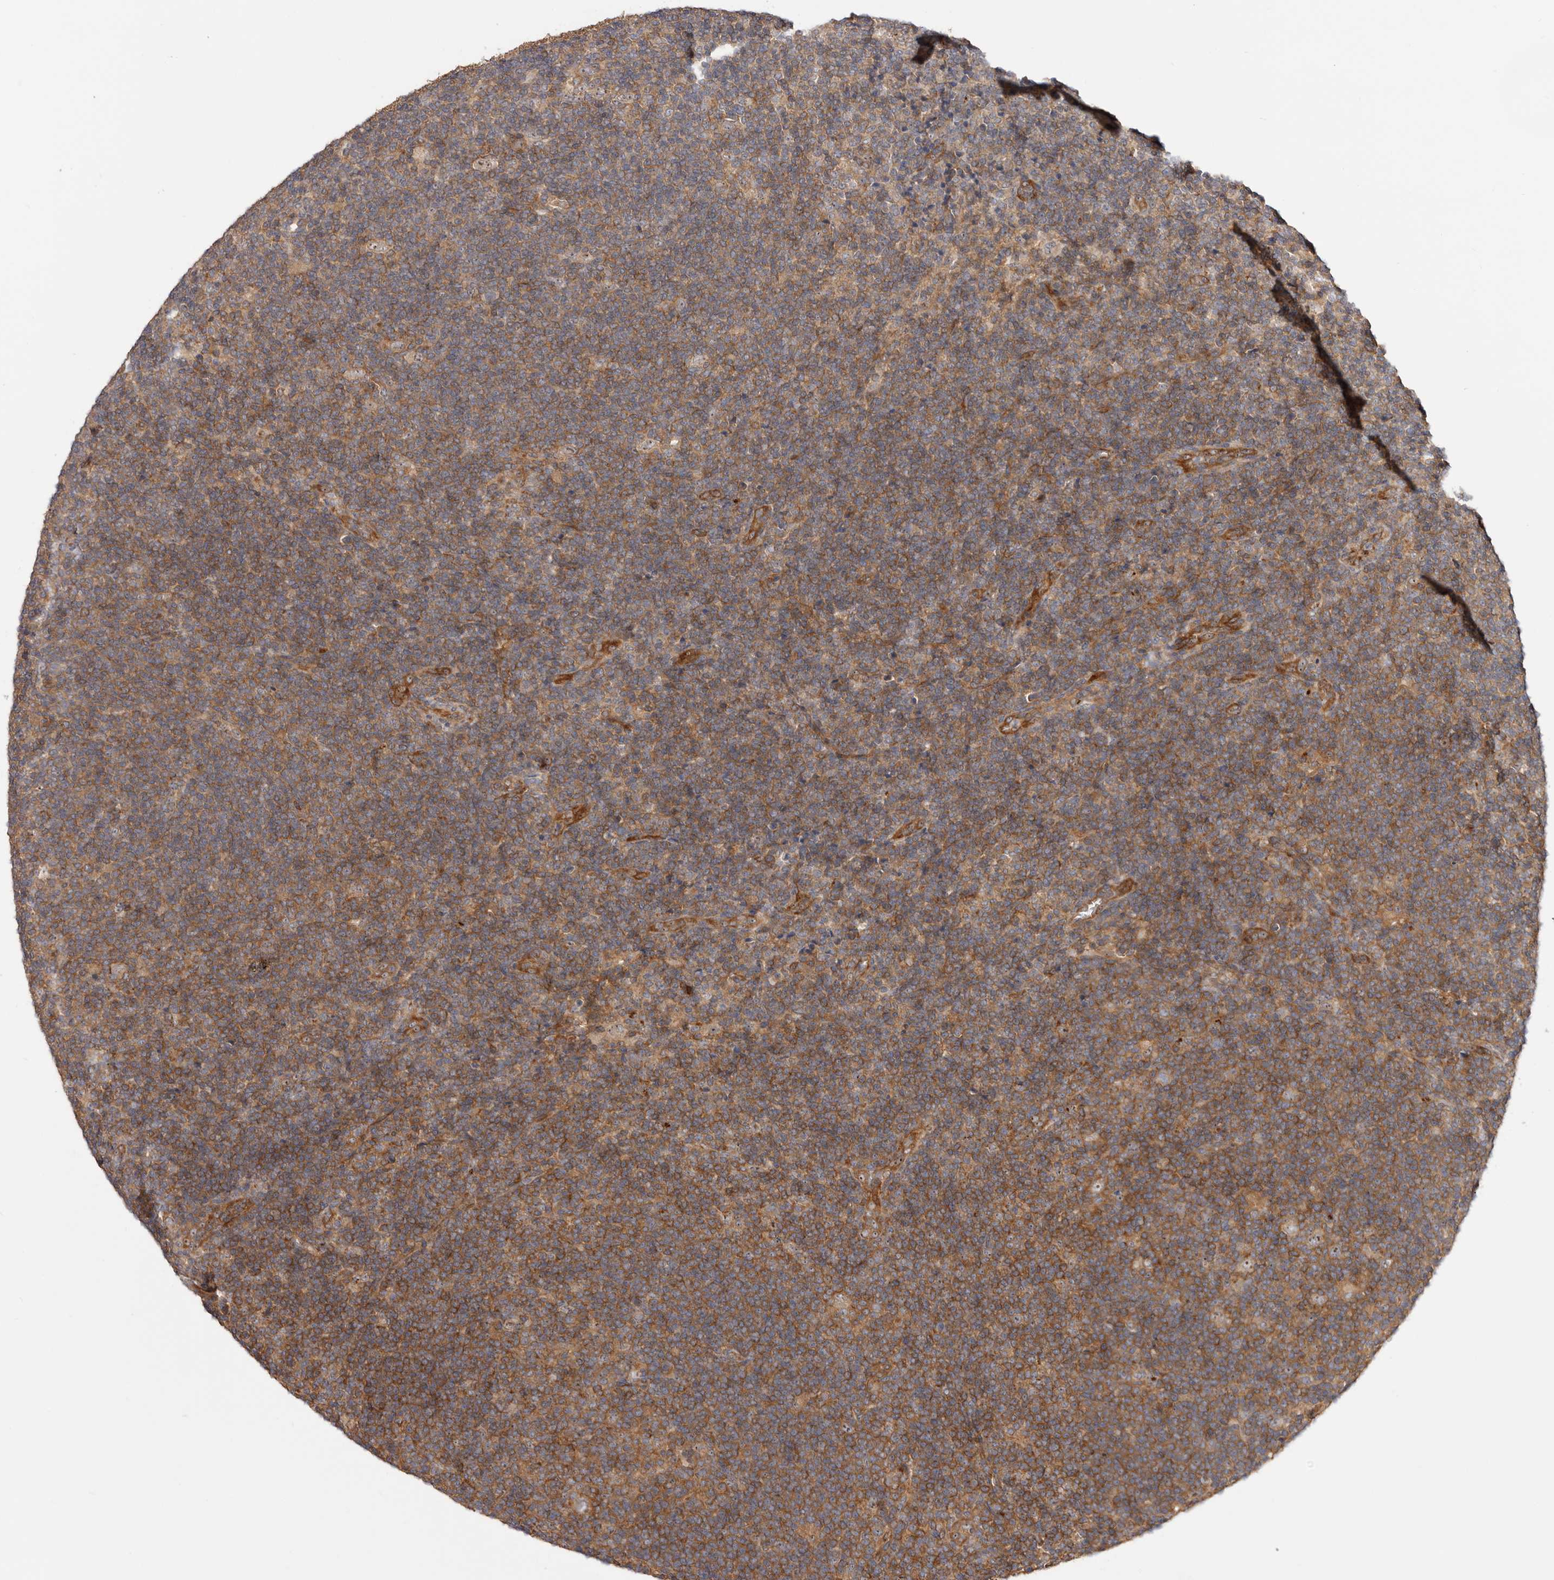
{"staining": {"intensity": "moderate", "quantity": ">75%", "location": "nuclear"}, "tissue": "lymphoma", "cell_type": "Tumor cells", "image_type": "cancer", "snomed": [{"axis": "morphology", "description": "Hodgkin's disease, NOS"}, {"axis": "topography", "description": "Lymph node"}], "caption": "This photomicrograph demonstrates lymphoma stained with IHC to label a protein in brown. The nuclear of tumor cells show moderate positivity for the protein. Nuclei are counter-stained blue.", "gene": "PANK4", "patient": {"sex": "female", "age": 57}}